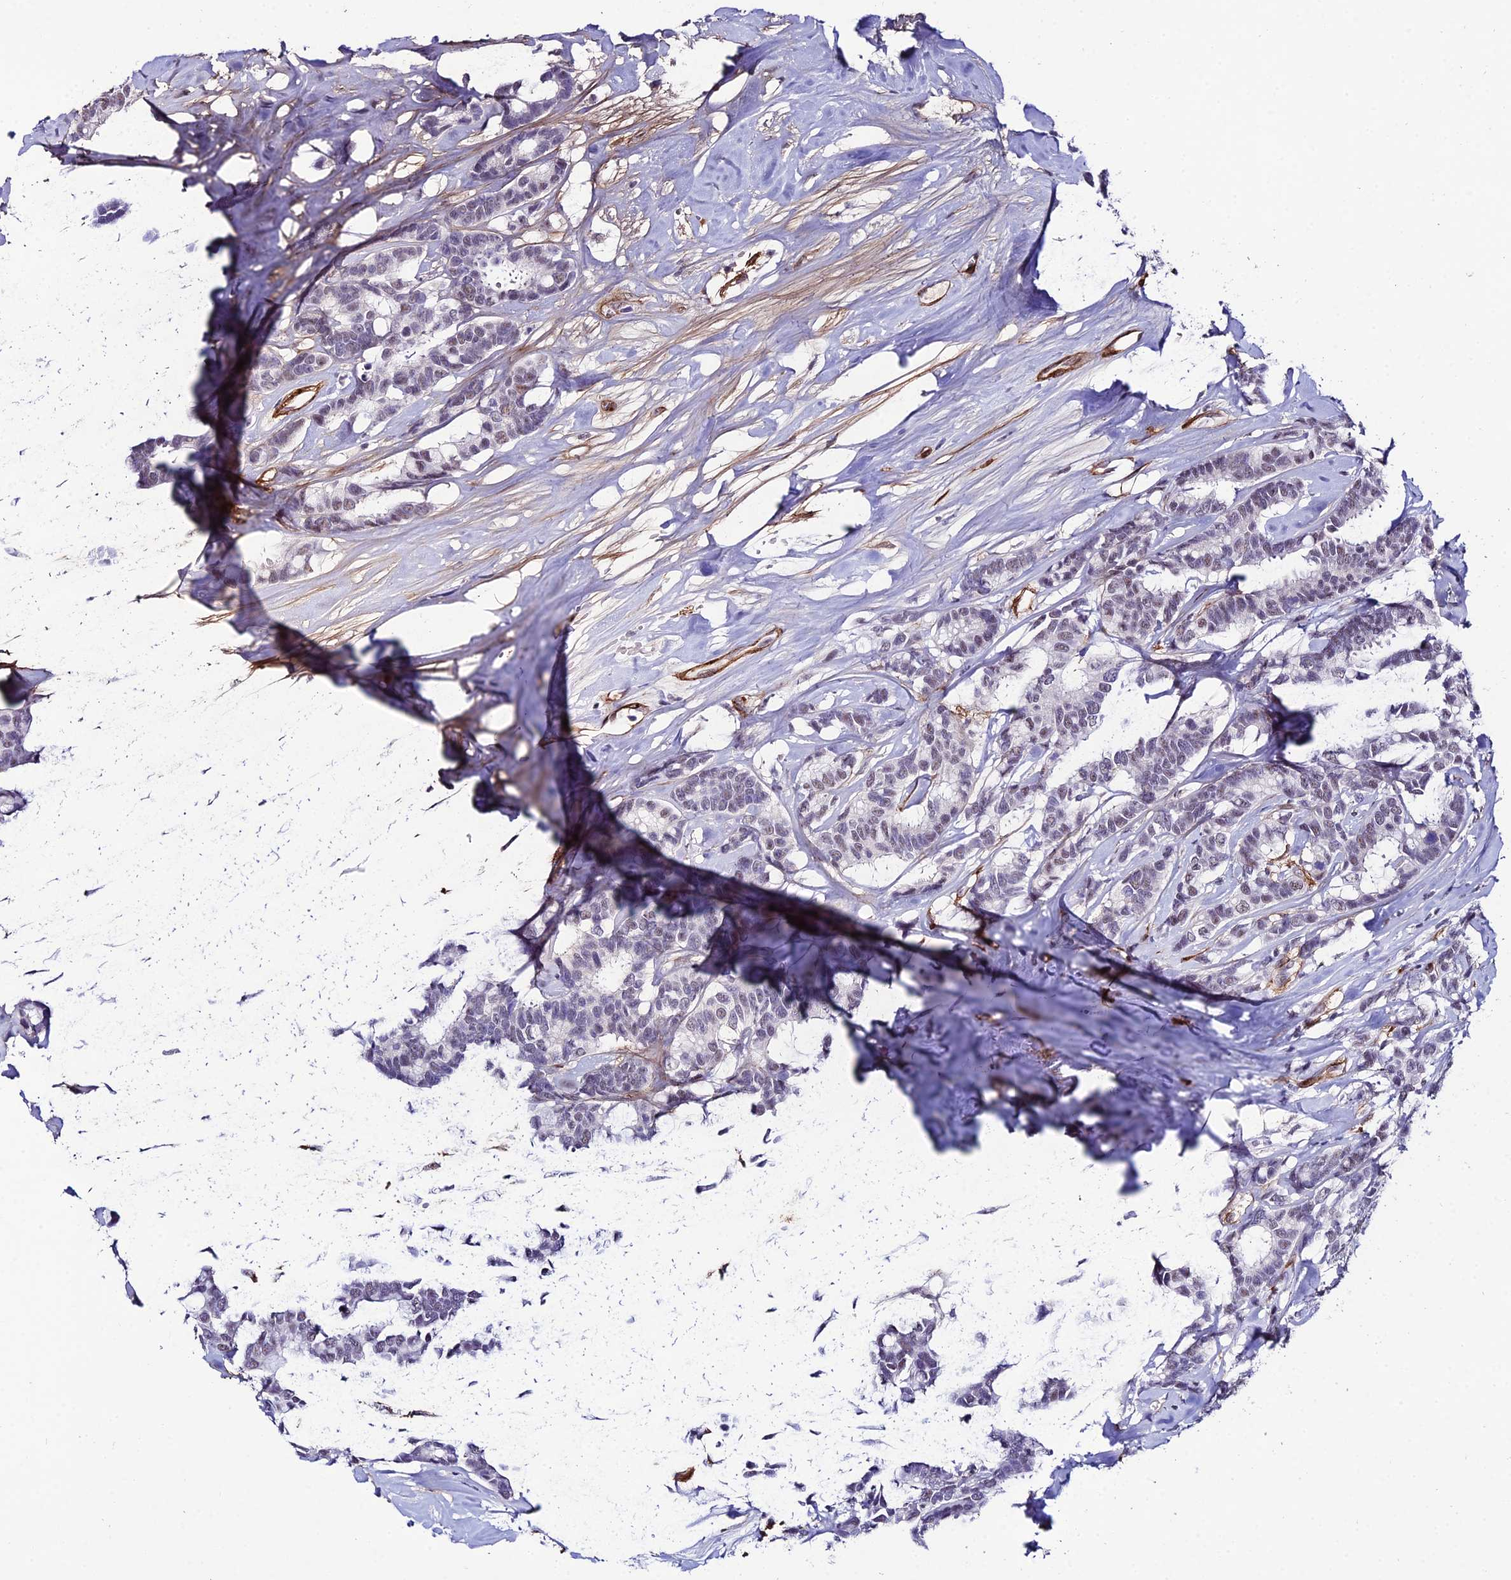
{"staining": {"intensity": "weak", "quantity": "<25%", "location": "nuclear"}, "tissue": "breast cancer", "cell_type": "Tumor cells", "image_type": "cancer", "snomed": [{"axis": "morphology", "description": "Duct carcinoma"}, {"axis": "topography", "description": "Breast"}], "caption": "IHC of human invasive ductal carcinoma (breast) exhibits no expression in tumor cells.", "gene": "SYT15", "patient": {"sex": "female", "age": 87}}